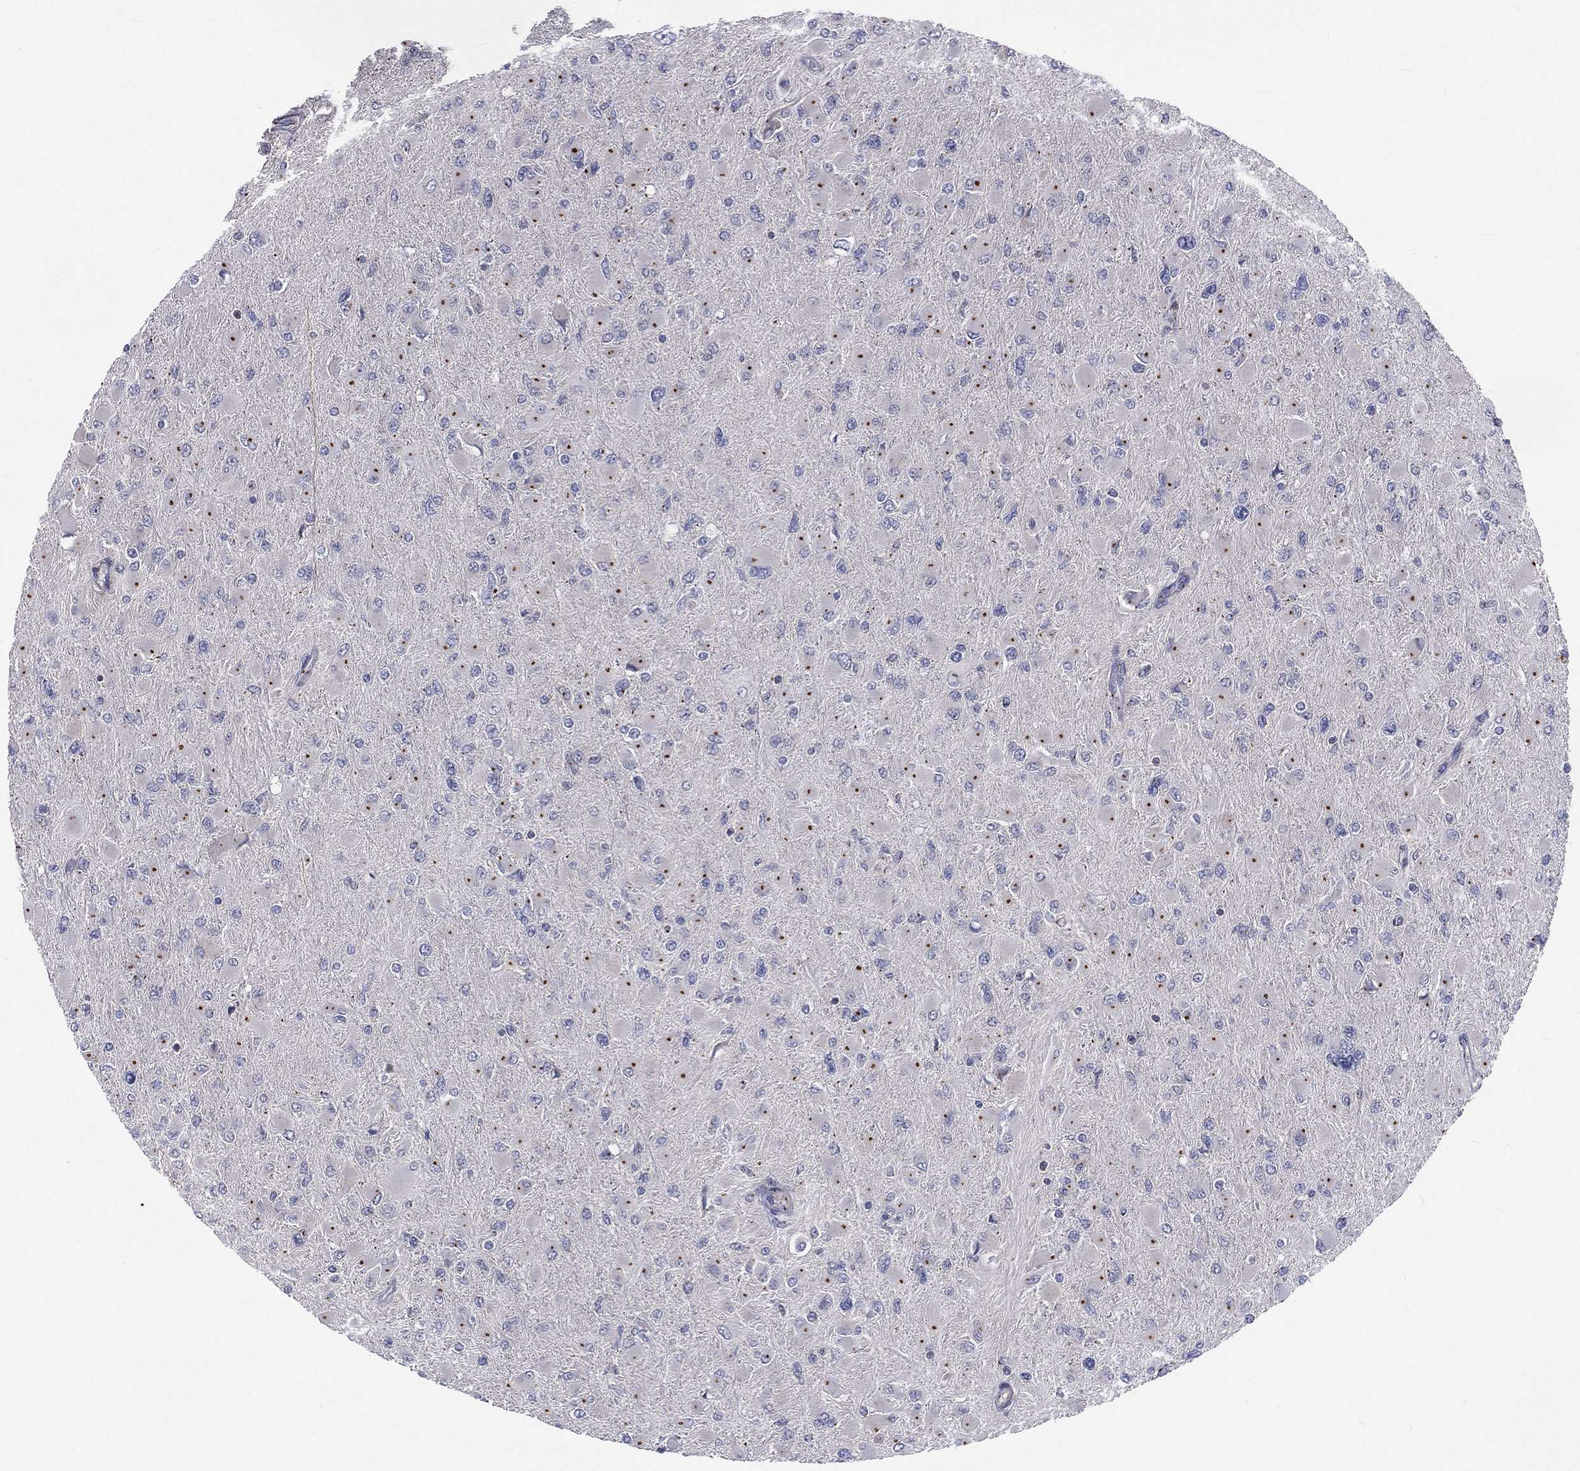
{"staining": {"intensity": "moderate", "quantity": "25%-75%", "location": "cytoplasmic/membranous"}, "tissue": "glioma", "cell_type": "Tumor cells", "image_type": "cancer", "snomed": [{"axis": "morphology", "description": "Glioma, malignant, High grade"}, {"axis": "topography", "description": "Cerebral cortex"}], "caption": "This photomicrograph demonstrates glioma stained with IHC to label a protein in brown. The cytoplasmic/membranous of tumor cells show moderate positivity for the protein. Nuclei are counter-stained blue.", "gene": "CROCC", "patient": {"sex": "female", "age": 36}}